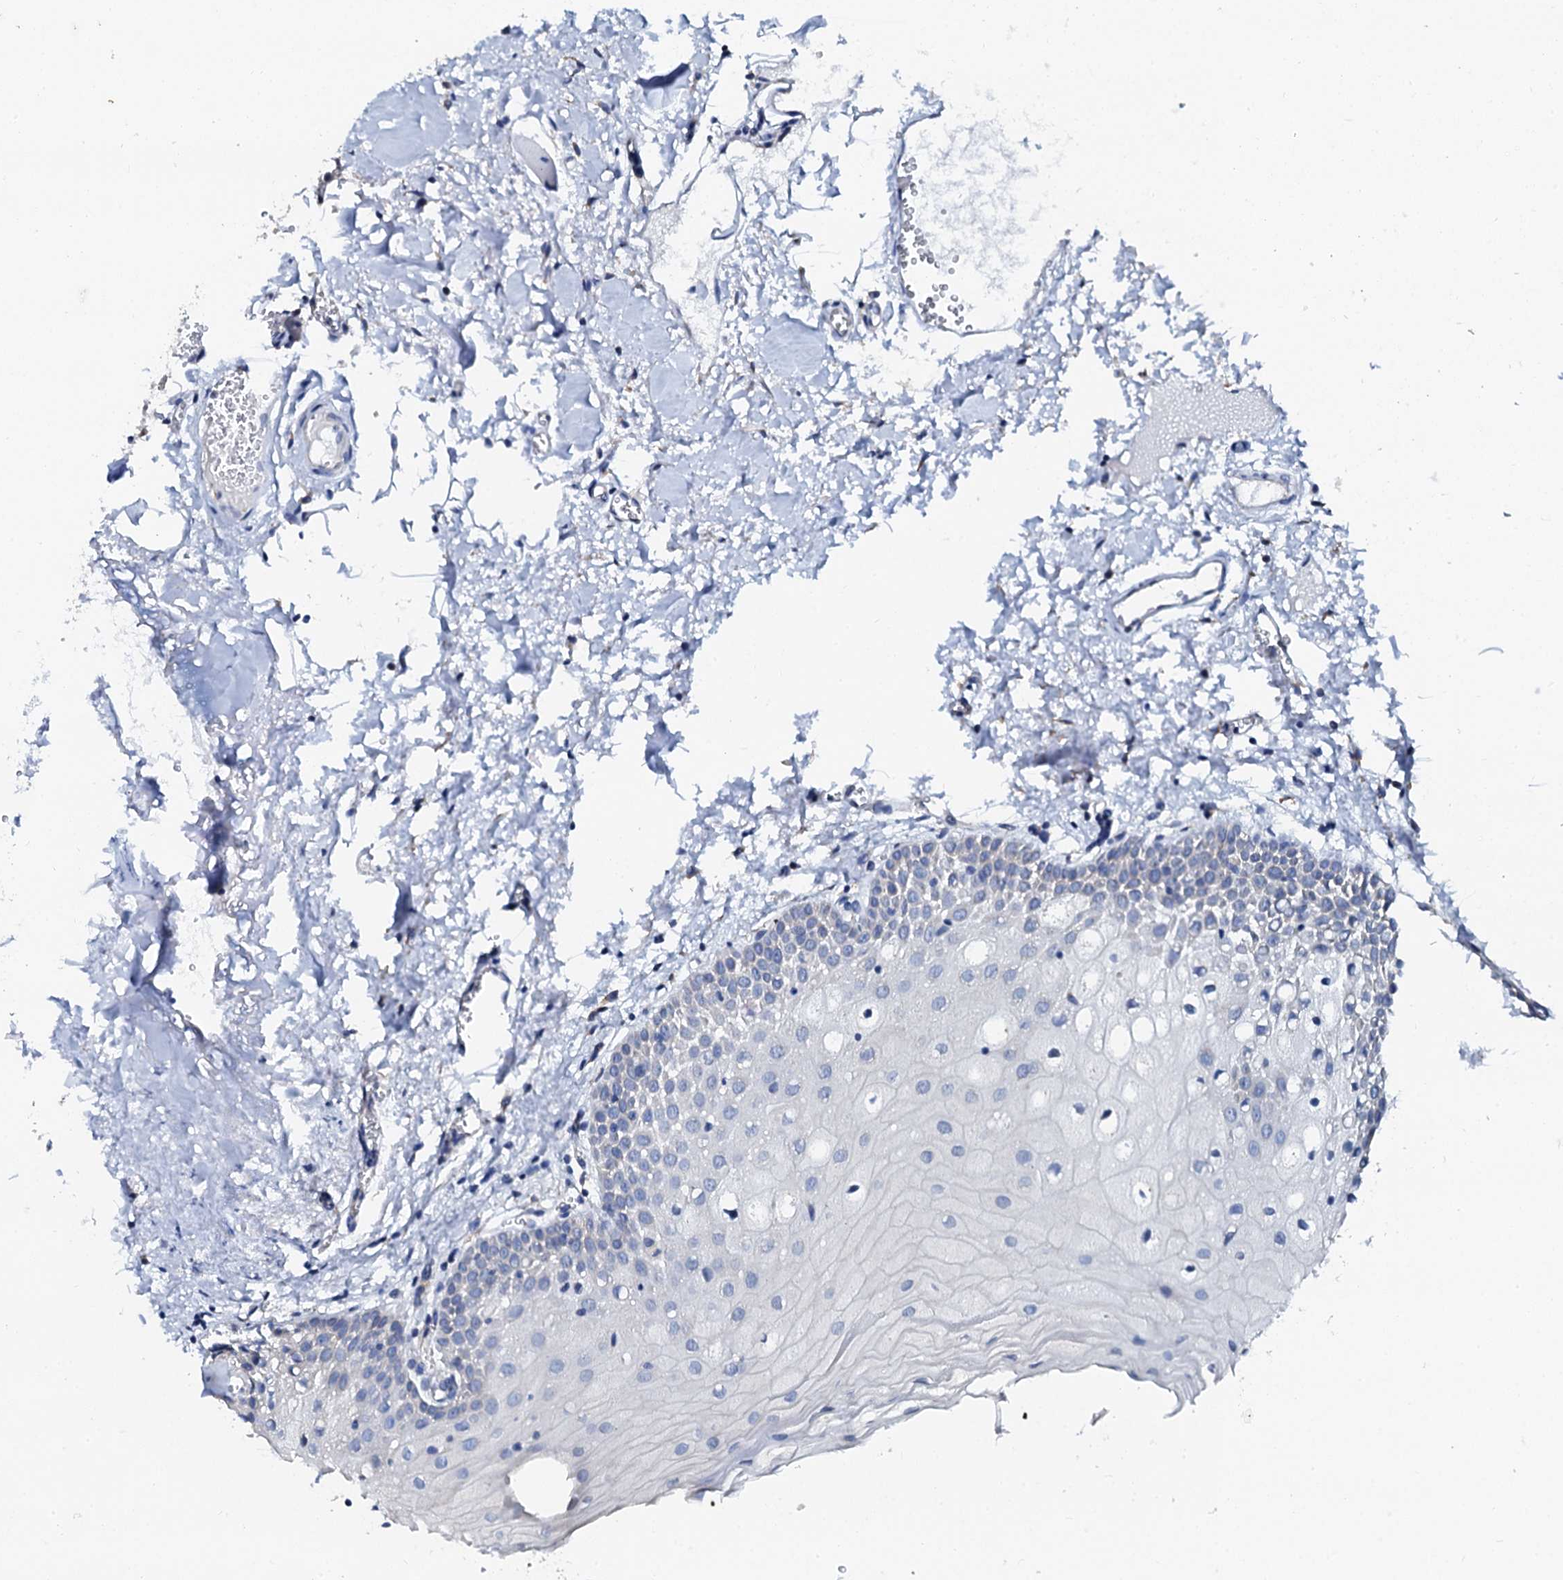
{"staining": {"intensity": "negative", "quantity": "none", "location": "none"}, "tissue": "oral mucosa", "cell_type": "Squamous epithelial cells", "image_type": "normal", "snomed": [{"axis": "morphology", "description": "Normal tissue, NOS"}, {"axis": "topography", "description": "Oral tissue"}, {"axis": "topography", "description": "Tounge, NOS"}], "caption": "Squamous epithelial cells are negative for protein expression in unremarkable human oral mucosa. (Immunohistochemistry (ihc), brightfield microscopy, high magnification).", "gene": "AKAP3", "patient": {"sex": "female", "age": 73}}